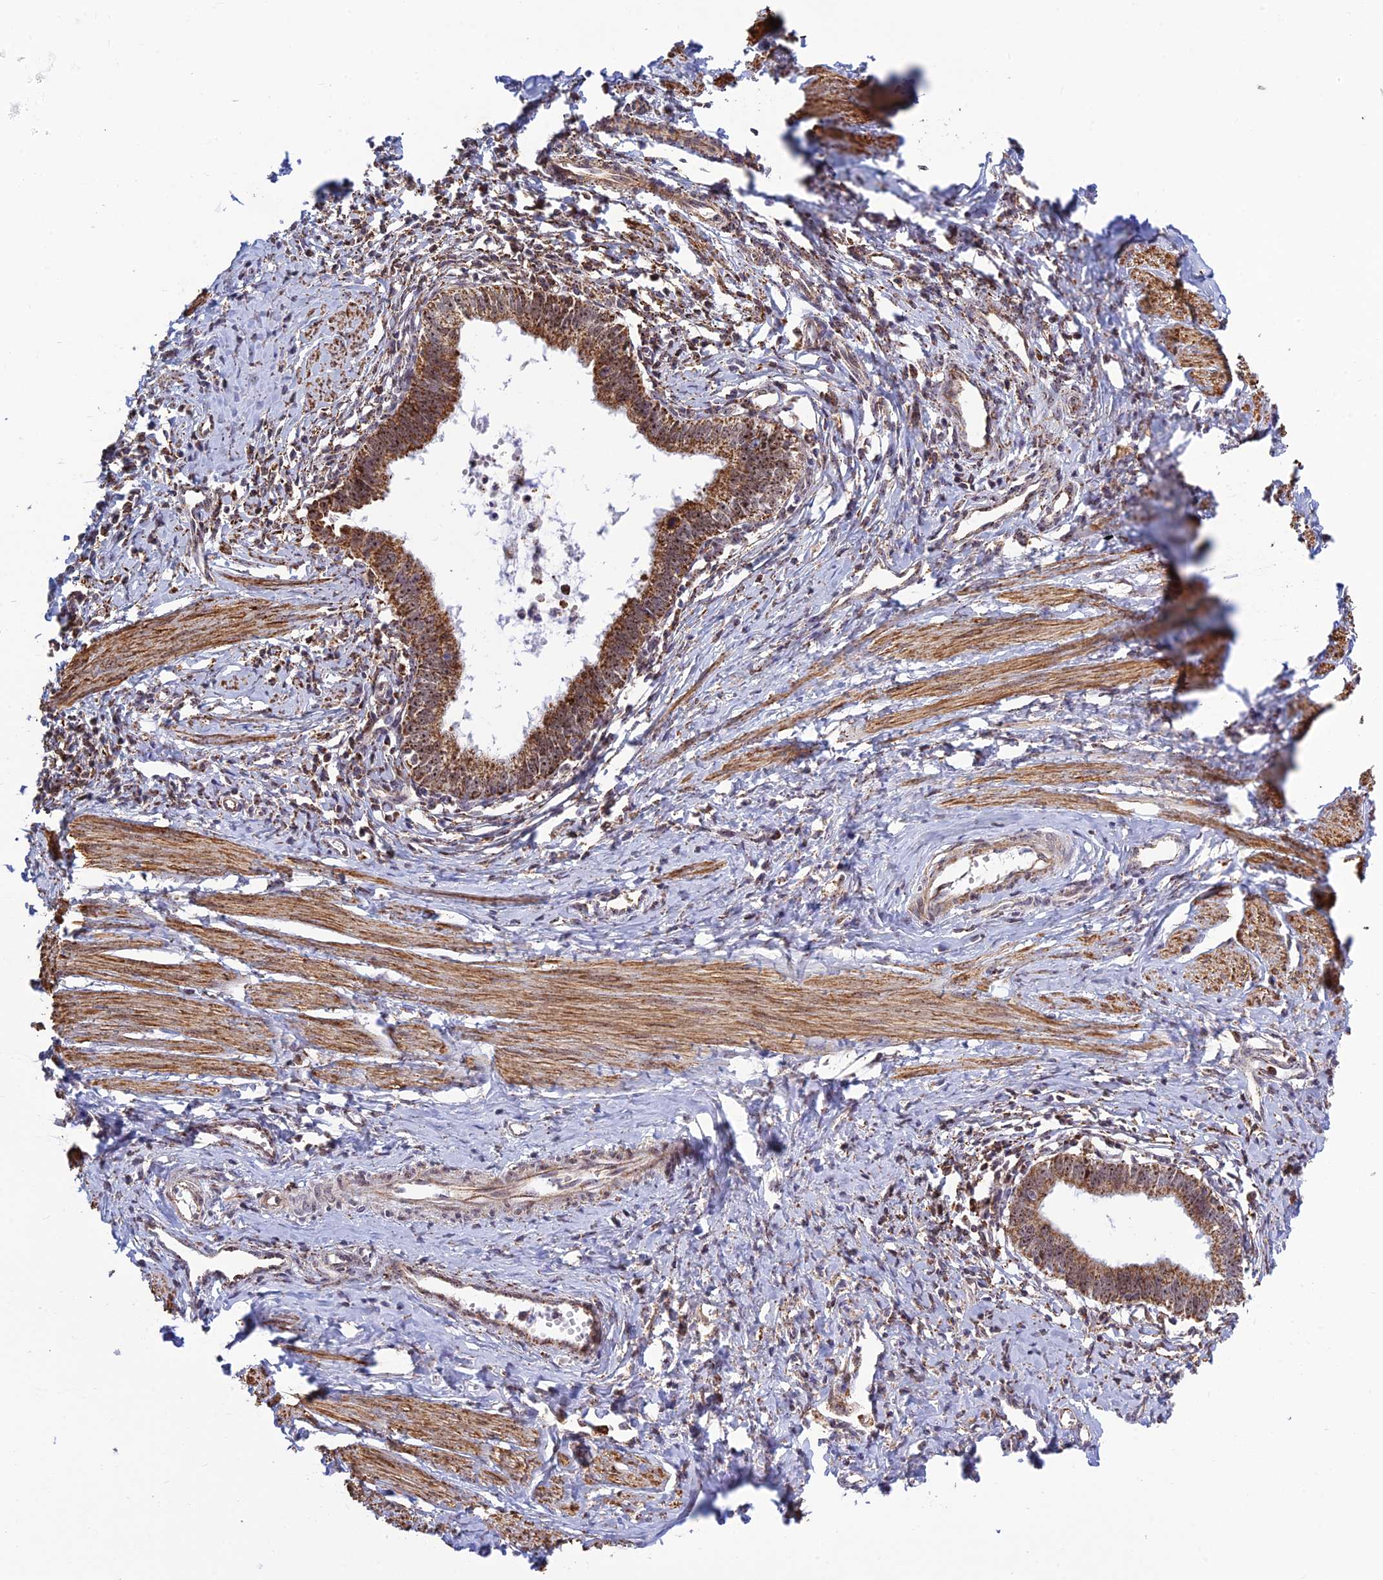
{"staining": {"intensity": "moderate", "quantity": ">75%", "location": "cytoplasmic/membranous"}, "tissue": "cervical cancer", "cell_type": "Tumor cells", "image_type": "cancer", "snomed": [{"axis": "morphology", "description": "Adenocarcinoma, NOS"}, {"axis": "topography", "description": "Cervix"}], "caption": "The immunohistochemical stain shows moderate cytoplasmic/membranous positivity in tumor cells of cervical cancer (adenocarcinoma) tissue. The protein of interest is stained brown, and the nuclei are stained in blue (DAB (3,3'-diaminobenzidine) IHC with brightfield microscopy, high magnification).", "gene": "POLR1G", "patient": {"sex": "female", "age": 36}}